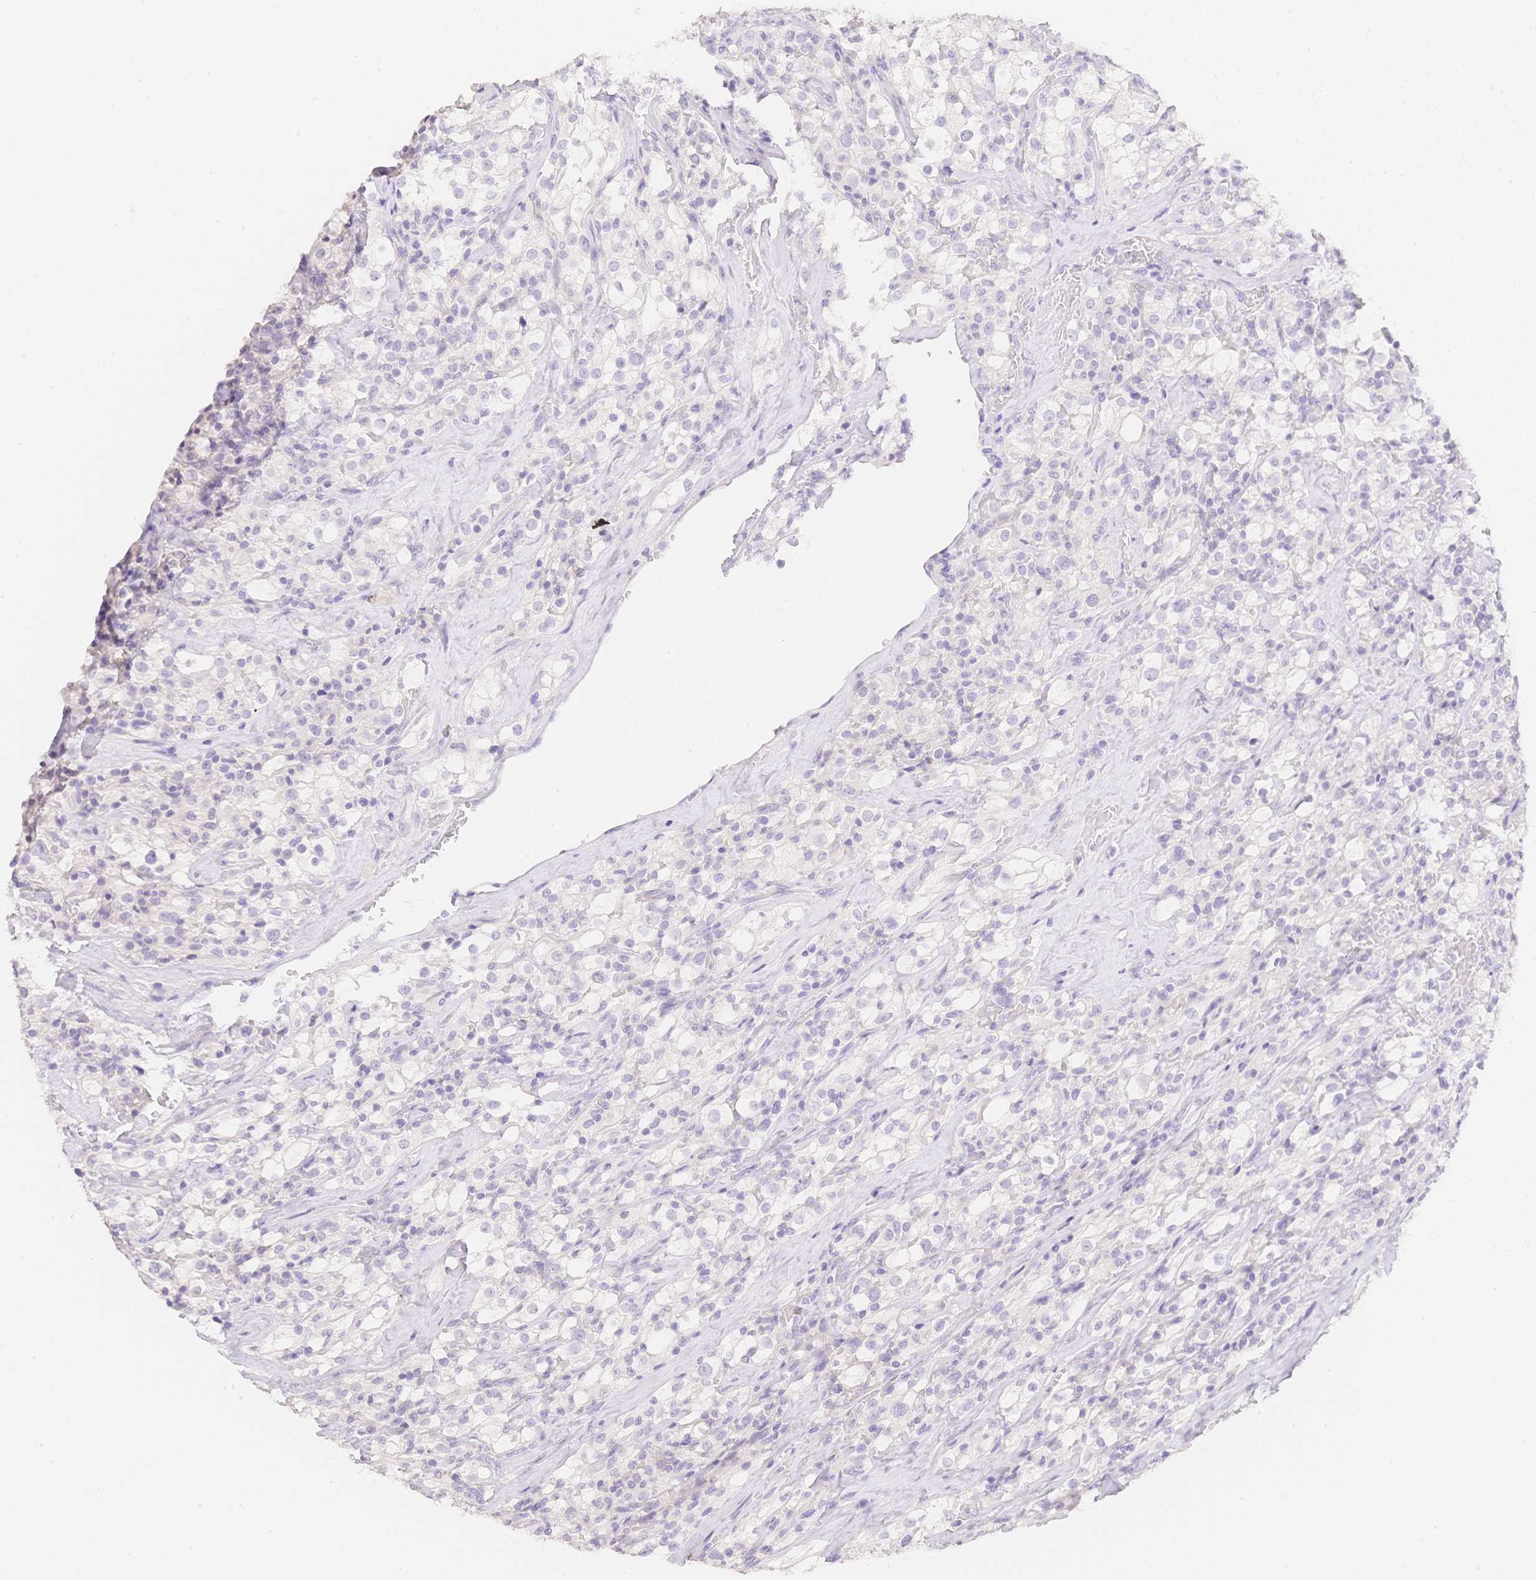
{"staining": {"intensity": "negative", "quantity": "none", "location": "none"}, "tissue": "renal cancer", "cell_type": "Tumor cells", "image_type": "cancer", "snomed": [{"axis": "morphology", "description": "Adenocarcinoma, NOS"}, {"axis": "topography", "description": "Kidney"}], "caption": "An immunohistochemistry (IHC) image of renal adenocarcinoma is shown. There is no staining in tumor cells of renal adenocarcinoma. The staining was performed using DAB to visualize the protein expression in brown, while the nuclei were stained in blue with hematoxylin (Magnification: 20x).", "gene": "HCRTR2", "patient": {"sex": "female", "age": 74}}